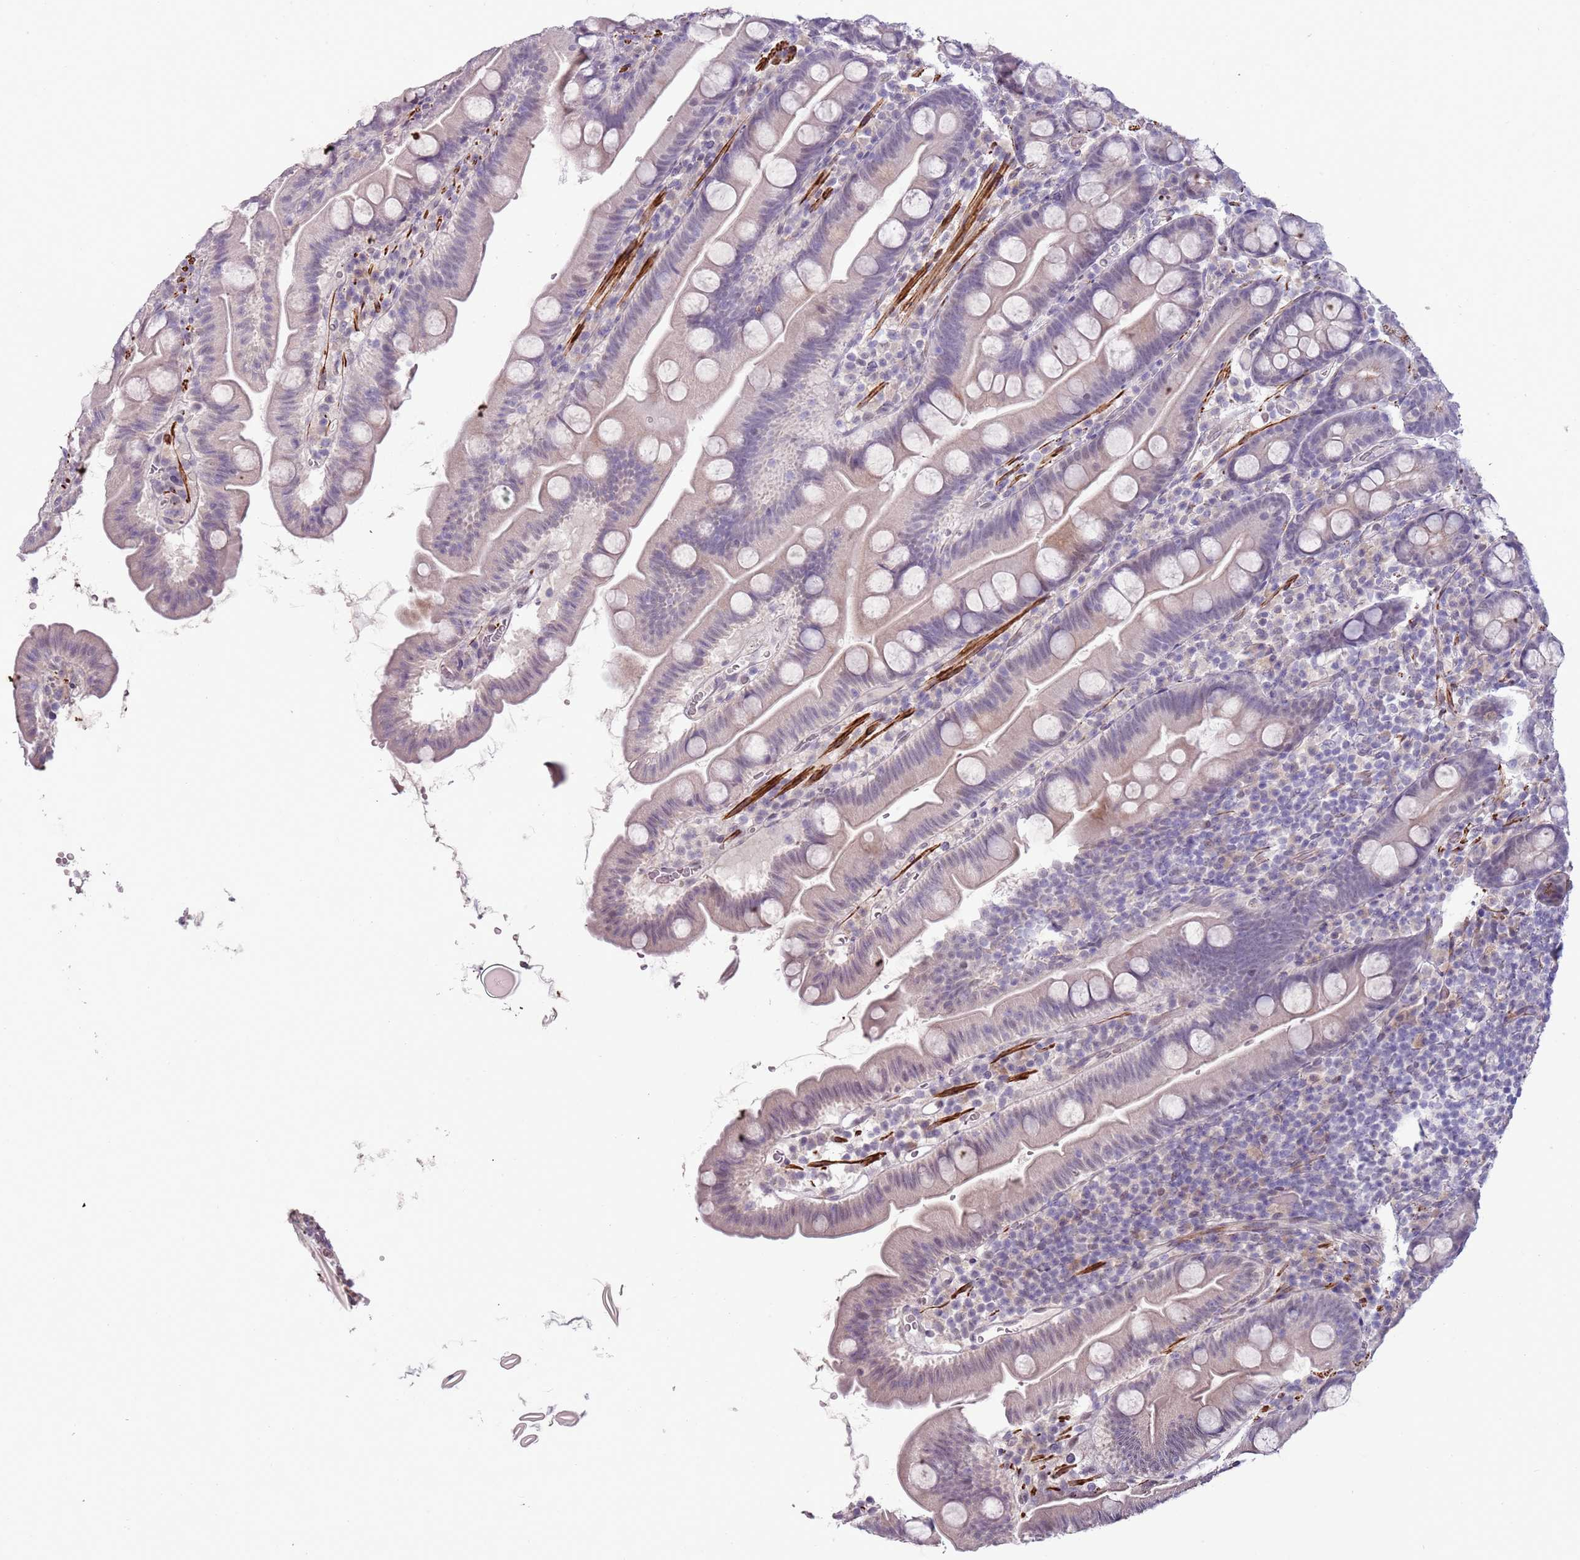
{"staining": {"intensity": "negative", "quantity": "none", "location": "none"}, "tissue": "small intestine", "cell_type": "Glandular cells", "image_type": "normal", "snomed": [{"axis": "morphology", "description": "Normal tissue, NOS"}, {"axis": "topography", "description": "Small intestine"}], "caption": "This is an immunohistochemistry (IHC) photomicrograph of normal small intestine. There is no staining in glandular cells.", "gene": "ENSG00000271254", "patient": {"sex": "female", "age": 68}}